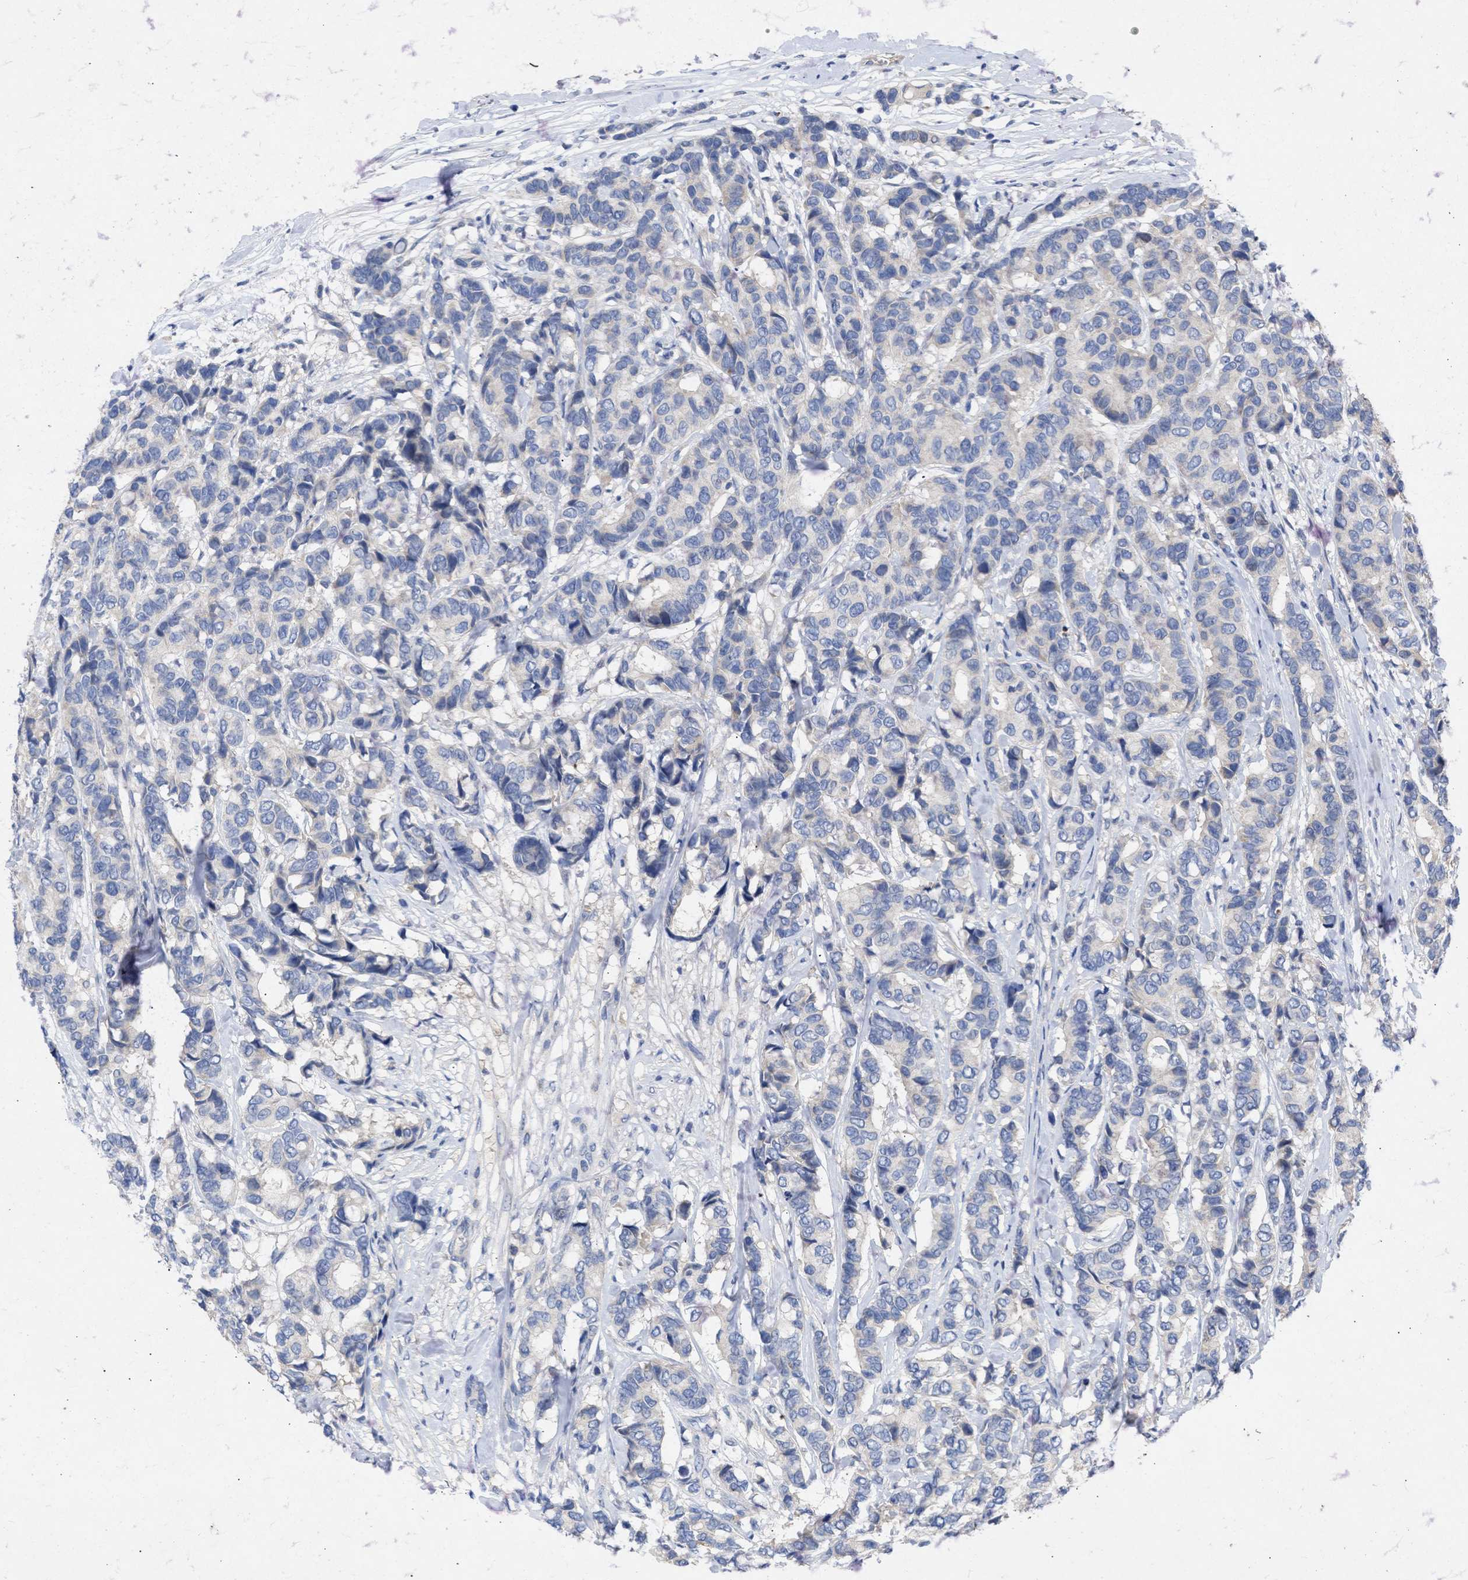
{"staining": {"intensity": "negative", "quantity": "none", "location": "none"}, "tissue": "breast cancer", "cell_type": "Tumor cells", "image_type": "cancer", "snomed": [{"axis": "morphology", "description": "Duct carcinoma"}, {"axis": "topography", "description": "Breast"}], "caption": "Human breast cancer stained for a protein using IHC demonstrates no expression in tumor cells.", "gene": "ARHGEF4", "patient": {"sex": "female", "age": 87}}